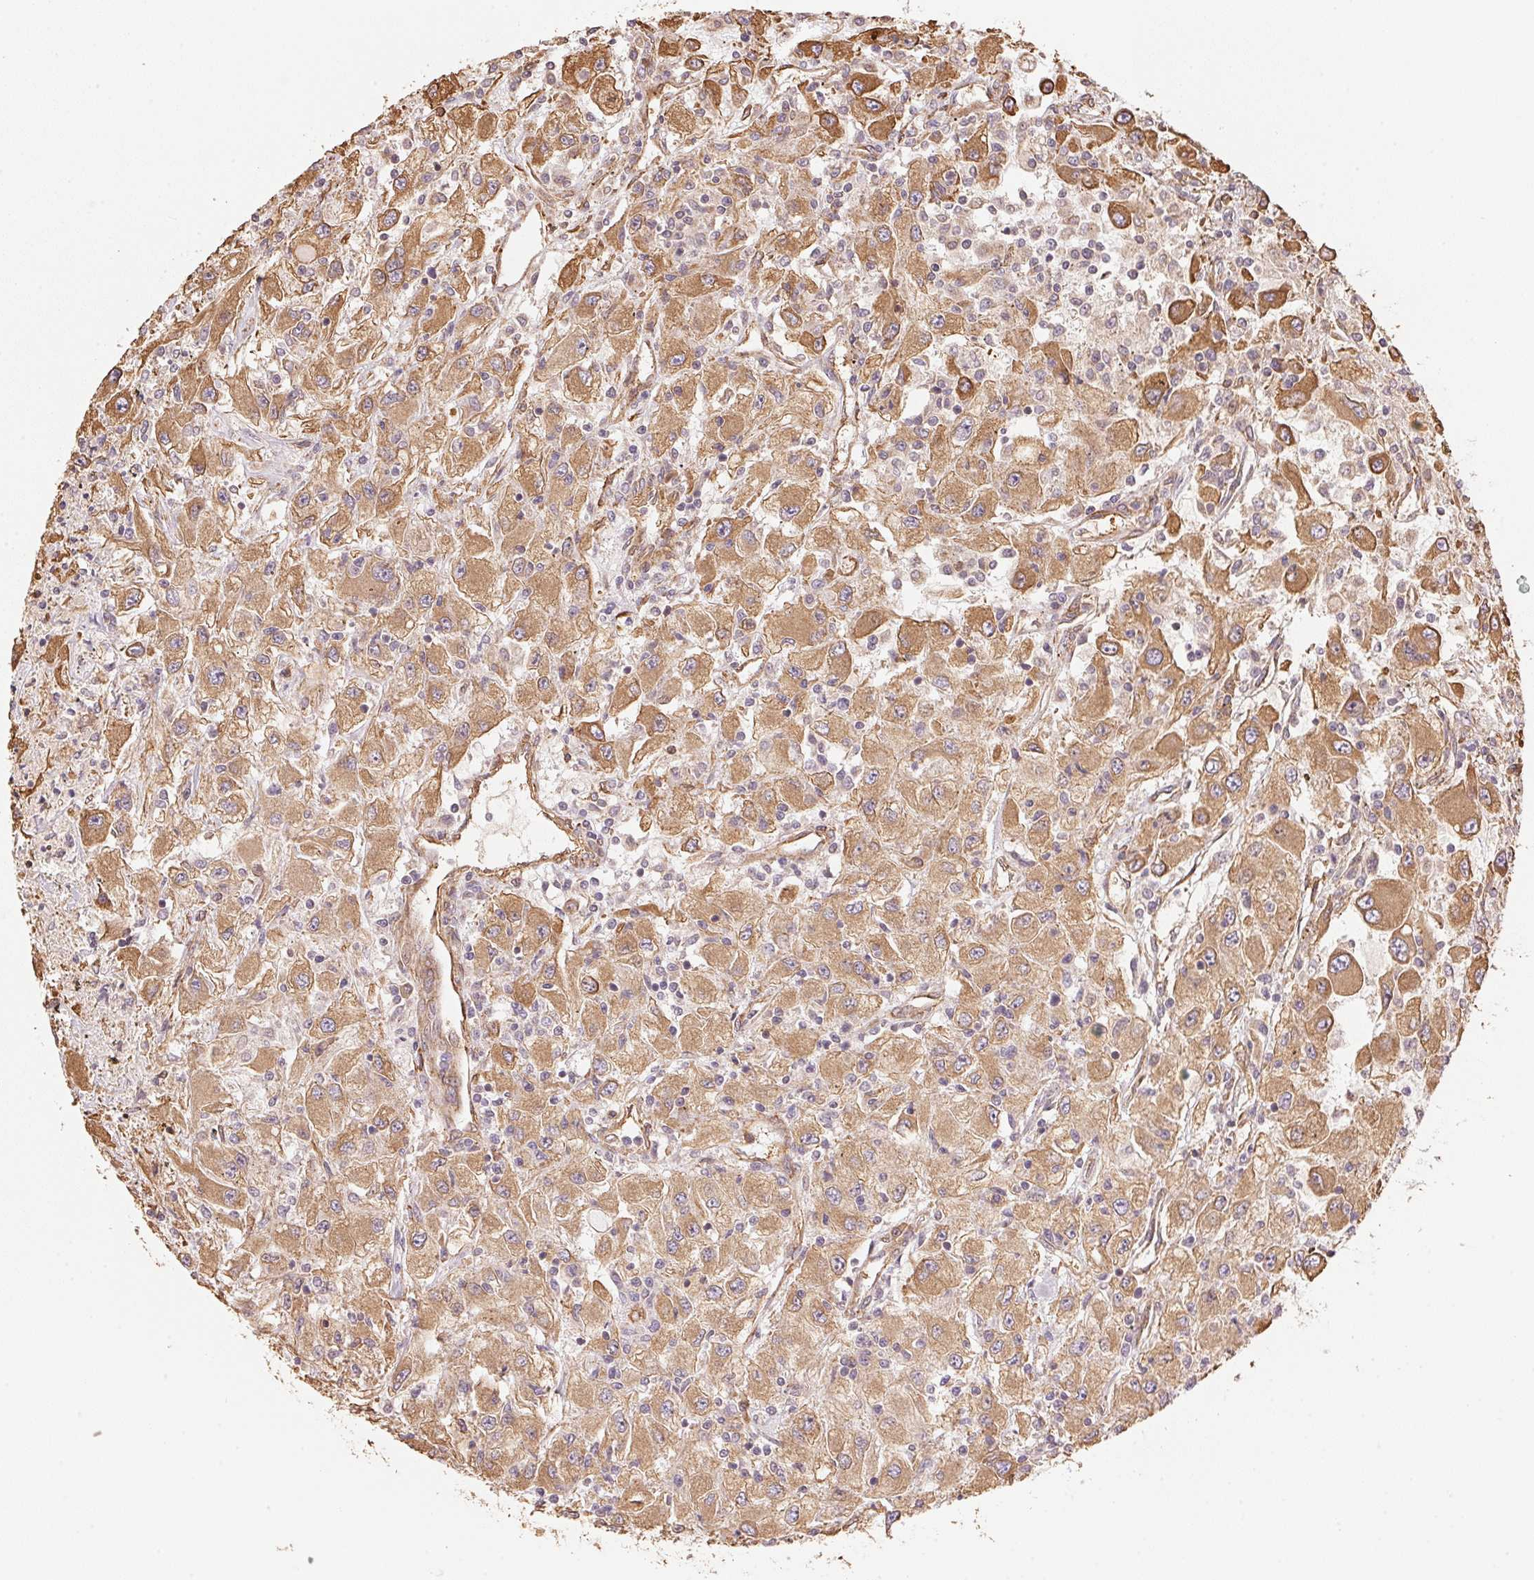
{"staining": {"intensity": "moderate", "quantity": ">75%", "location": "cytoplasmic/membranous"}, "tissue": "renal cancer", "cell_type": "Tumor cells", "image_type": "cancer", "snomed": [{"axis": "morphology", "description": "Adenocarcinoma, NOS"}, {"axis": "topography", "description": "Kidney"}], "caption": "Brown immunohistochemical staining in human renal cancer reveals moderate cytoplasmic/membranous positivity in about >75% of tumor cells.", "gene": "C6orf163", "patient": {"sex": "female", "age": 67}}